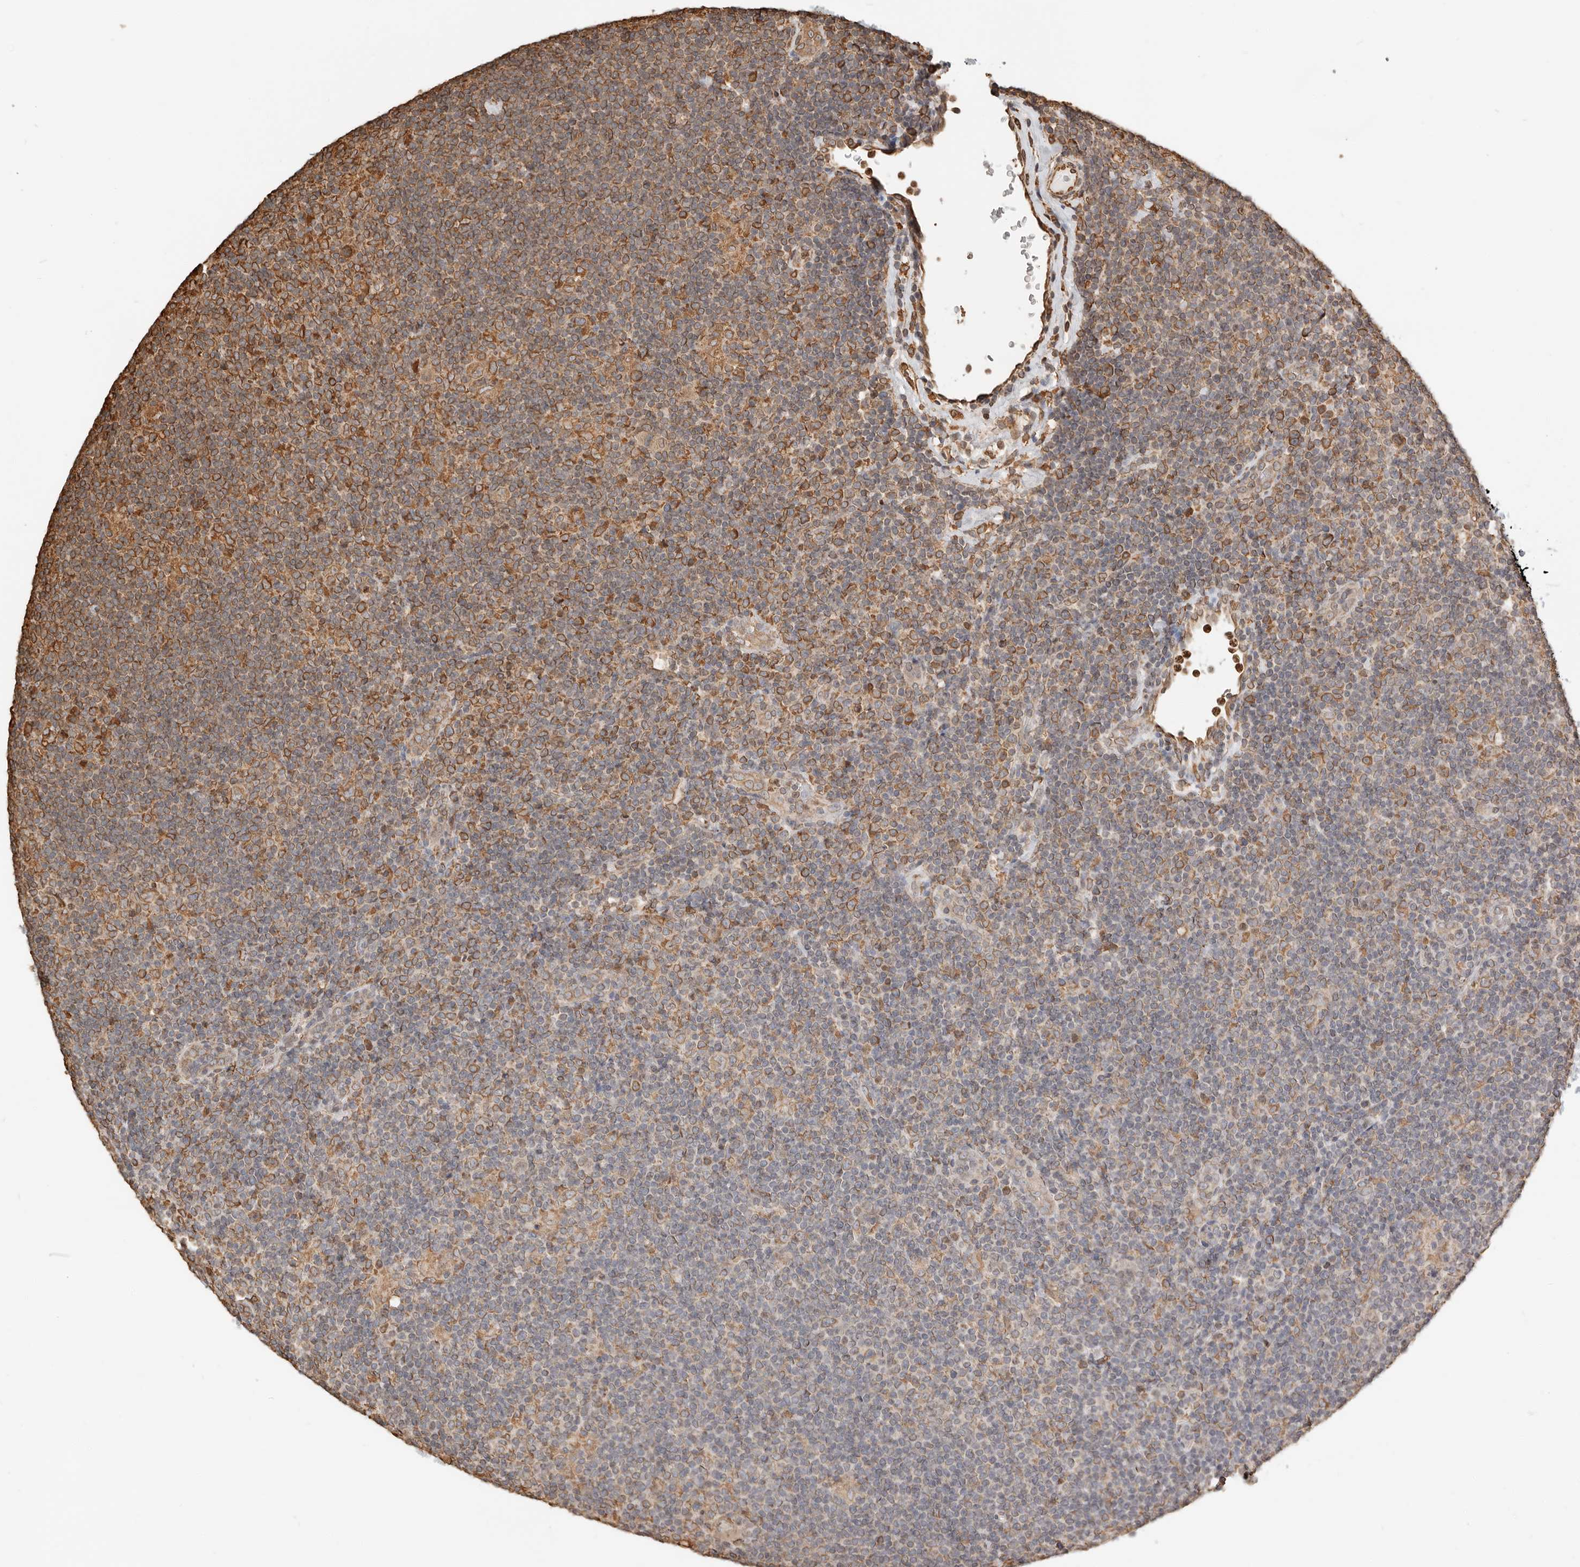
{"staining": {"intensity": "moderate", "quantity": ">75%", "location": "cytoplasmic/membranous"}, "tissue": "lymphoma", "cell_type": "Tumor cells", "image_type": "cancer", "snomed": [{"axis": "morphology", "description": "Hodgkin's disease, NOS"}, {"axis": "topography", "description": "Lymph node"}], "caption": "Immunohistochemistry image of neoplastic tissue: lymphoma stained using immunohistochemistry (IHC) displays medium levels of moderate protein expression localized specifically in the cytoplasmic/membranous of tumor cells, appearing as a cytoplasmic/membranous brown color.", "gene": "ARHGEF10L", "patient": {"sex": "female", "age": 57}}